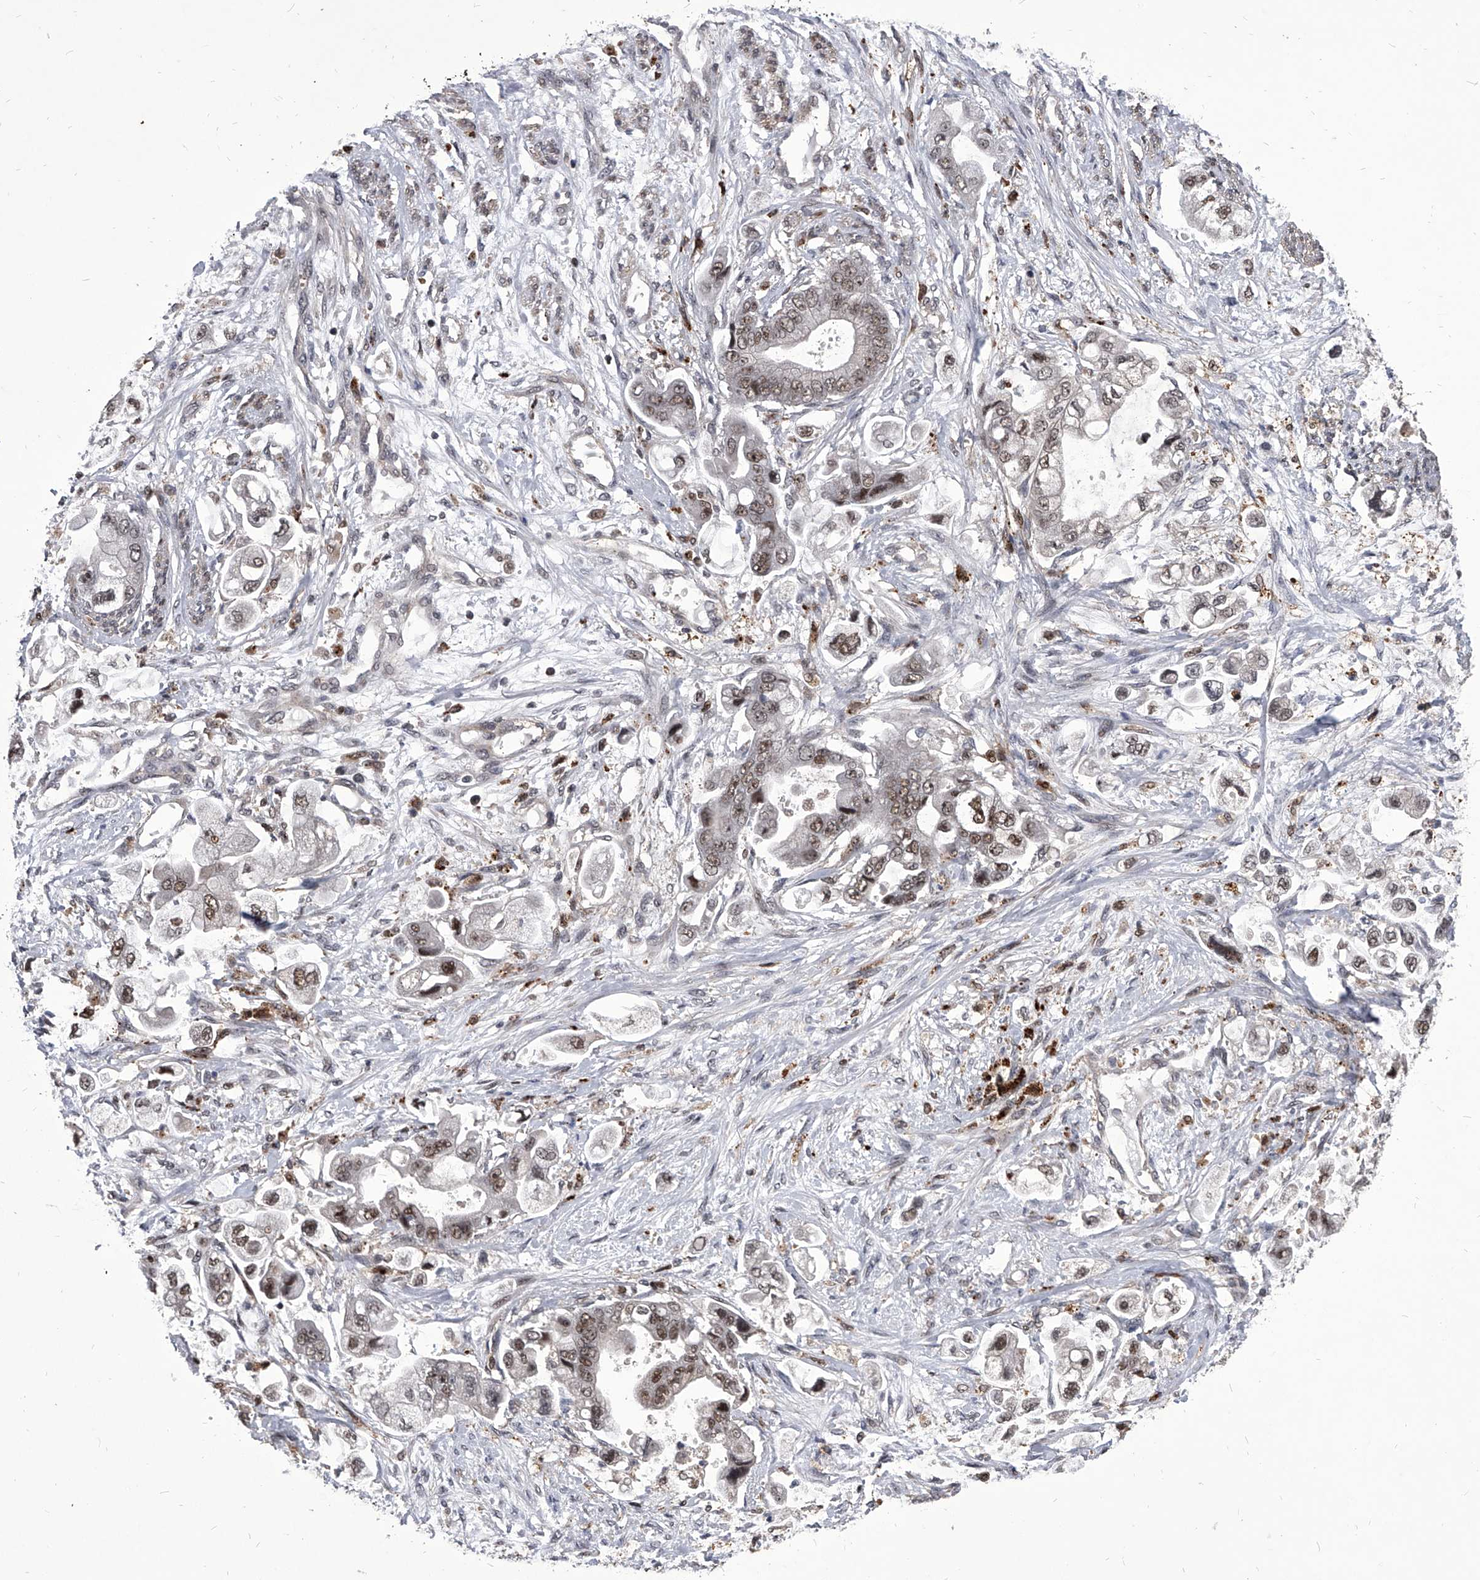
{"staining": {"intensity": "moderate", "quantity": ">75%", "location": "nuclear"}, "tissue": "stomach cancer", "cell_type": "Tumor cells", "image_type": "cancer", "snomed": [{"axis": "morphology", "description": "Adenocarcinoma, NOS"}, {"axis": "topography", "description": "Stomach"}], "caption": "Brown immunohistochemical staining in stomach cancer (adenocarcinoma) reveals moderate nuclear staining in approximately >75% of tumor cells.", "gene": "CMTR1", "patient": {"sex": "male", "age": 62}}